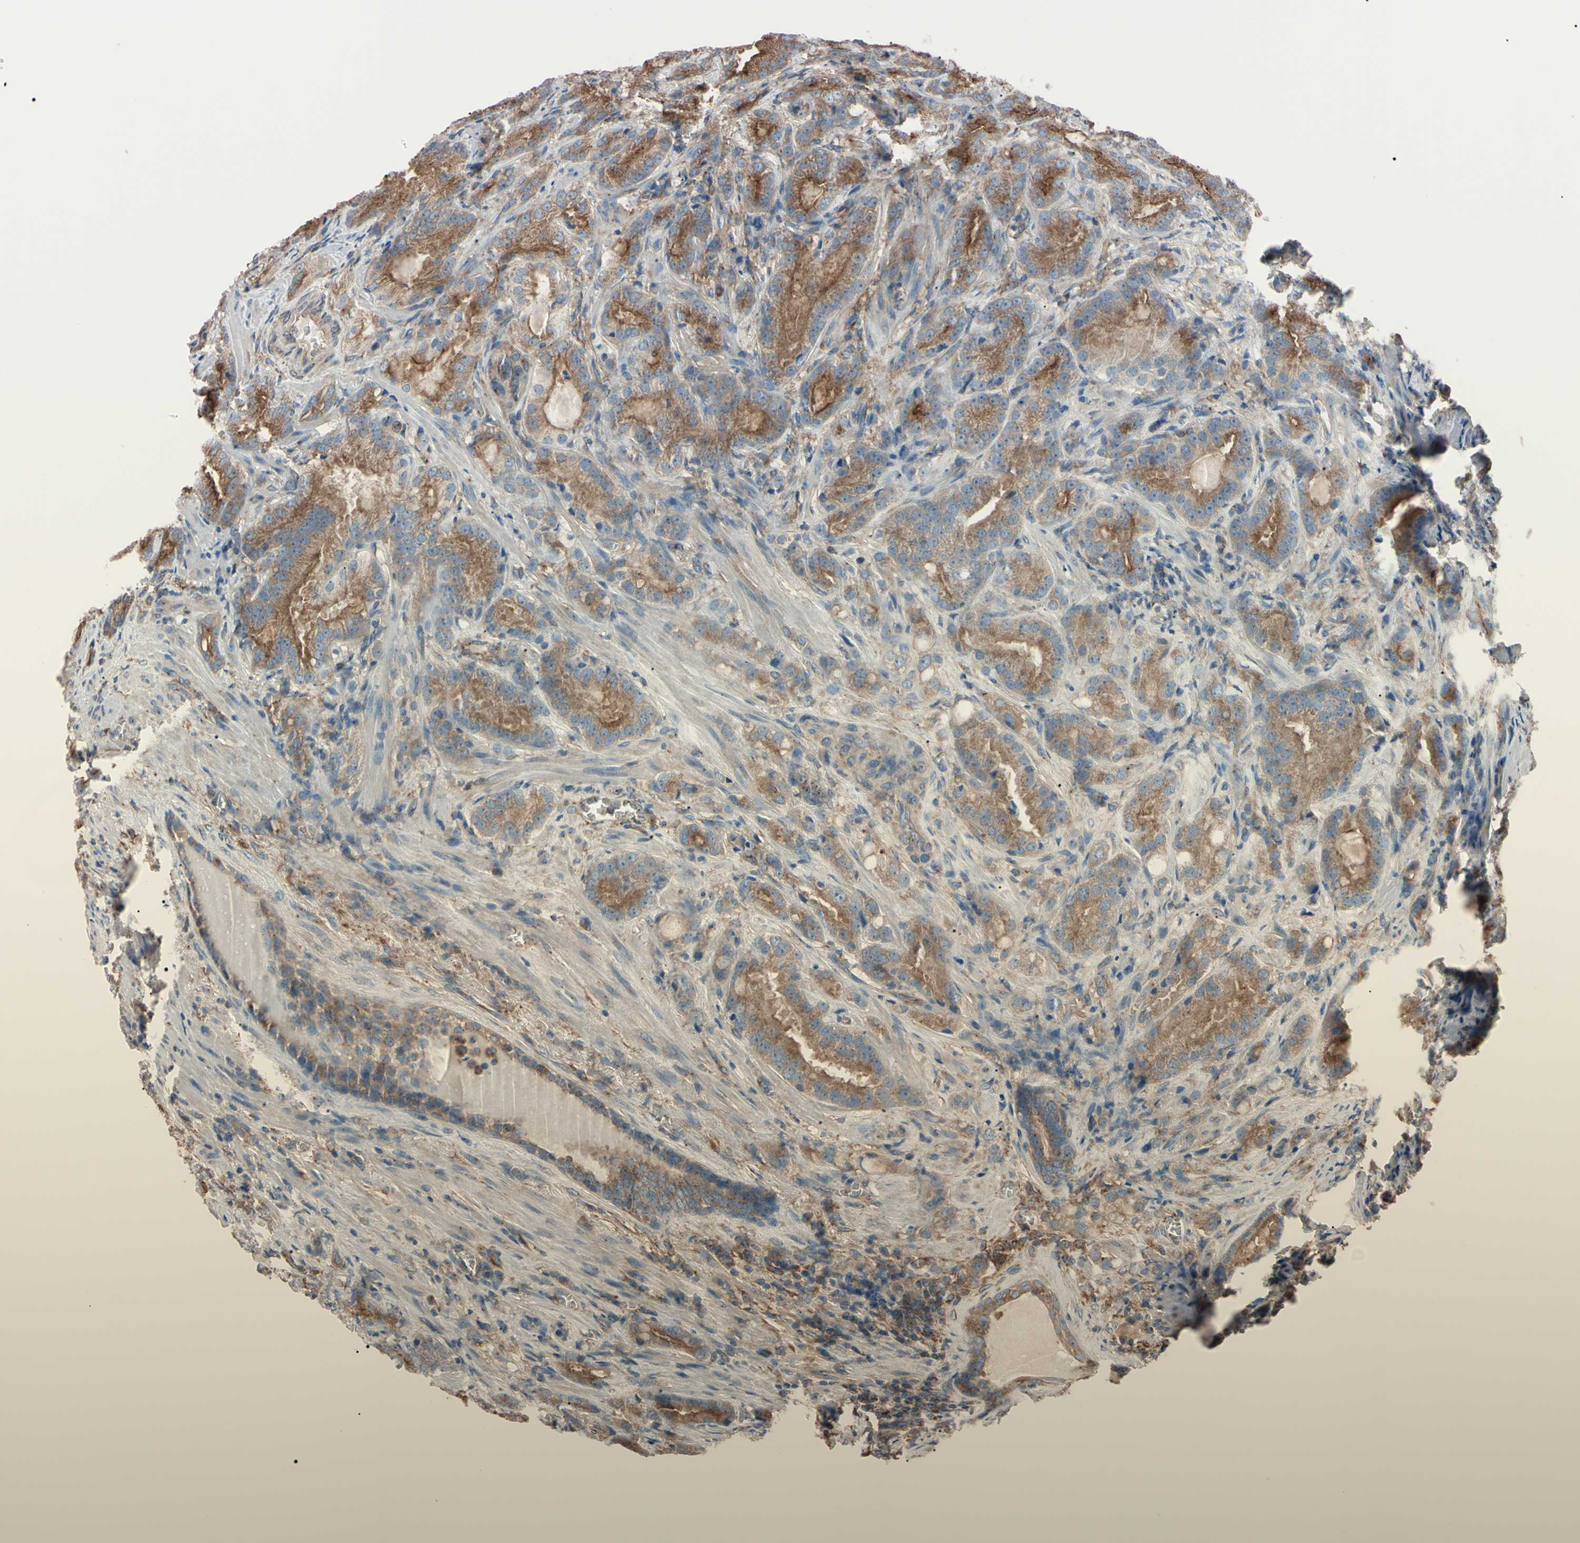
{"staining": {"intensity": "moderate", "quantity": ">75%", "location": "cytoplasmic/membranous"}, "tissue": "prostate cancer", "cell_type": "Tumor cells", "image_type": "cancer", "snomed": [{"axis": "morphology", "description": "Adenocarcinoma, High grade"}, {"axis": "topography", "description": "Prostate"}], "caption": "Protein staining displays moderate cytoplasmic/membranous expression in about >75% of tumor cells in prostate high-grade adenocarcinoma. (DAB = brown stain, brightfield microscopy at high magnification).", "gene": "PRKACA", "patient": {"sex": "male", "age": 64}}